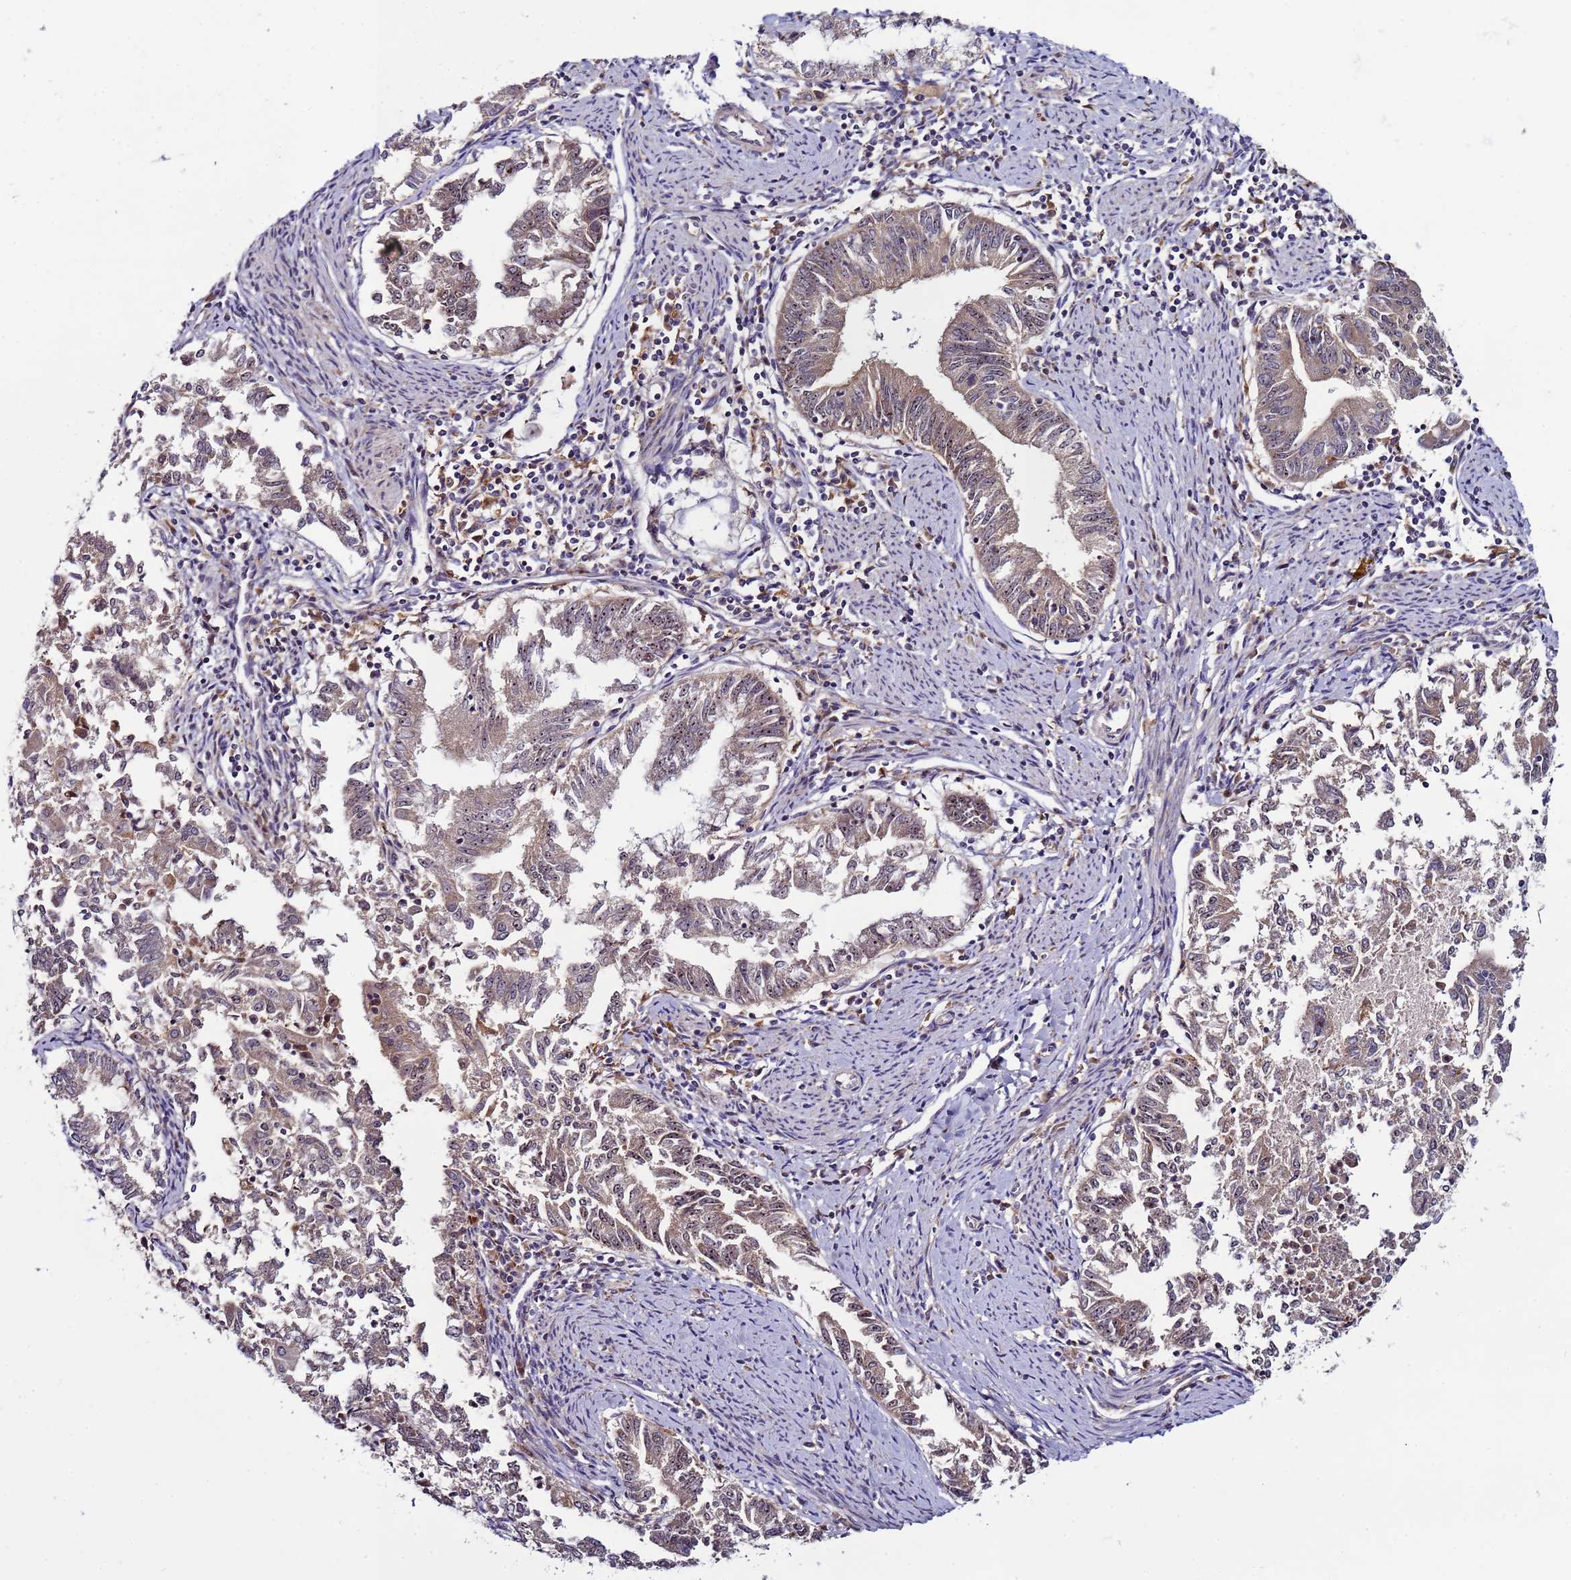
{"staining": {"intensity": "weak", "quantity": "25%-75%", "location": "cytoplasmic/membranous,nuclear"}, "tissue": "endometrial cancer", "cell_type": "Tumor cells", "image_type": "cancer", "snomed": [{"axis": "morphology", "description": "Adenocarcinoma, NOS"}, {"axis": "topography", "description": "Endometrium"}], "caption": "Immunohistochemistry (IHC) image of neoplastic tissue: human endometrial cancer stained using immunohistochemistry (IHC) exhibits low levels of weak protein expression localized specifically in the cytoplasmic/membranous and nuclear of tumor cells, appearing as a cytoplasmic/membranous and nuclear brown color.", "gene": "KRI1", "patient": {"sex": "female", "age": 79}}